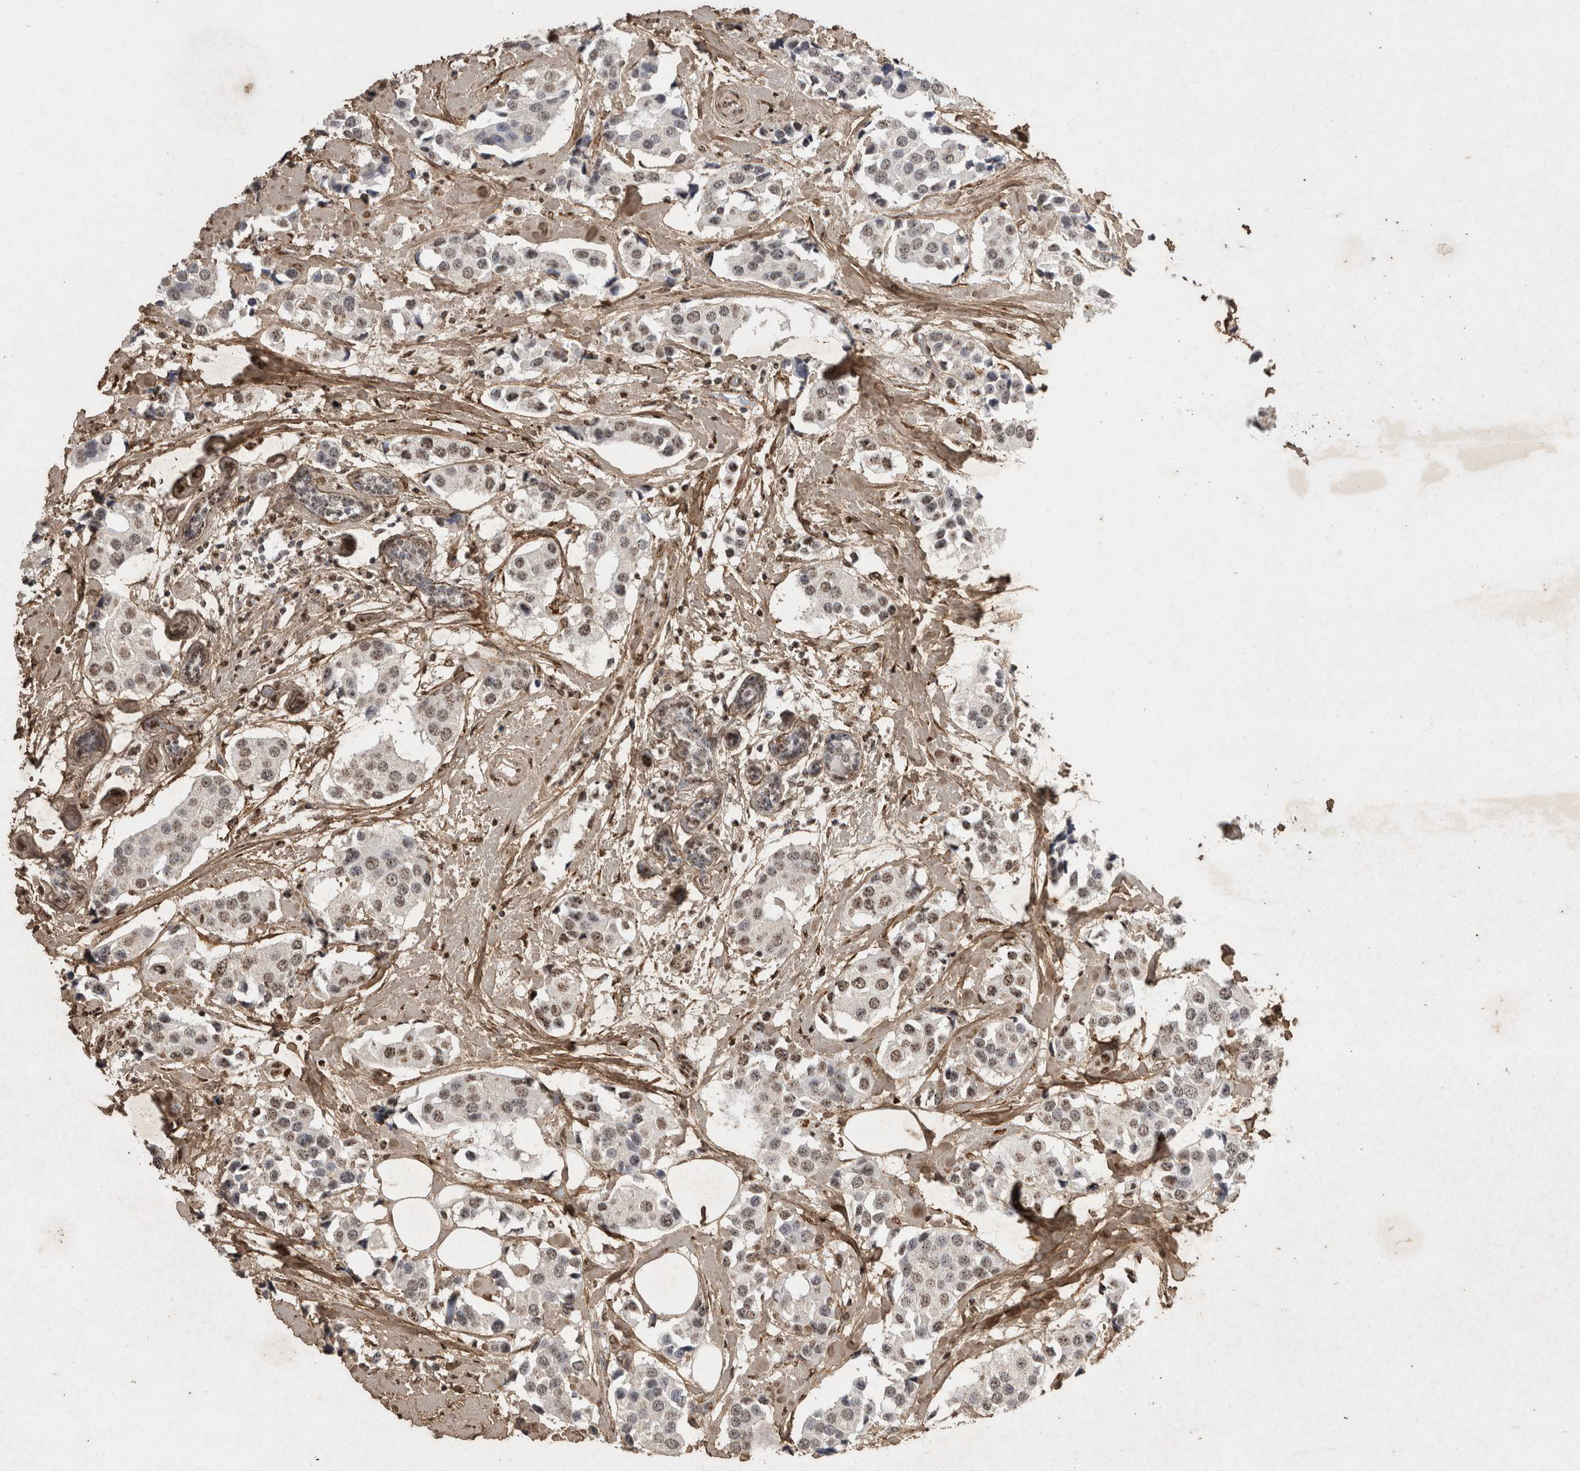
{"staining": {"intensity": "moderate", "quantity": "25%-75%", "location": "nuclear"}, "tissue": "breast cancer", "cell_type": "Tumor cells", "image_type": "cancer", "snomed": [{"axis": "morphology", "description": "Normal tissue, NOS"}, {"axis": "morphology", "description": "Duct carcinoma"}, {"axis": "topography", "description": "Breast"}], "caption": "Immunohistochemistry (IHC) histopathology image of neoplastic tissue: breast cancer stained using immunohistochemistry (IHC) reveals medium levels of moderate protein expression localized specifically in the nuclear of tumor cells, appearing as a nuclear brown color.", "gene": "C1QTNF5", "patient": {"sex": "female", "age": 39}}